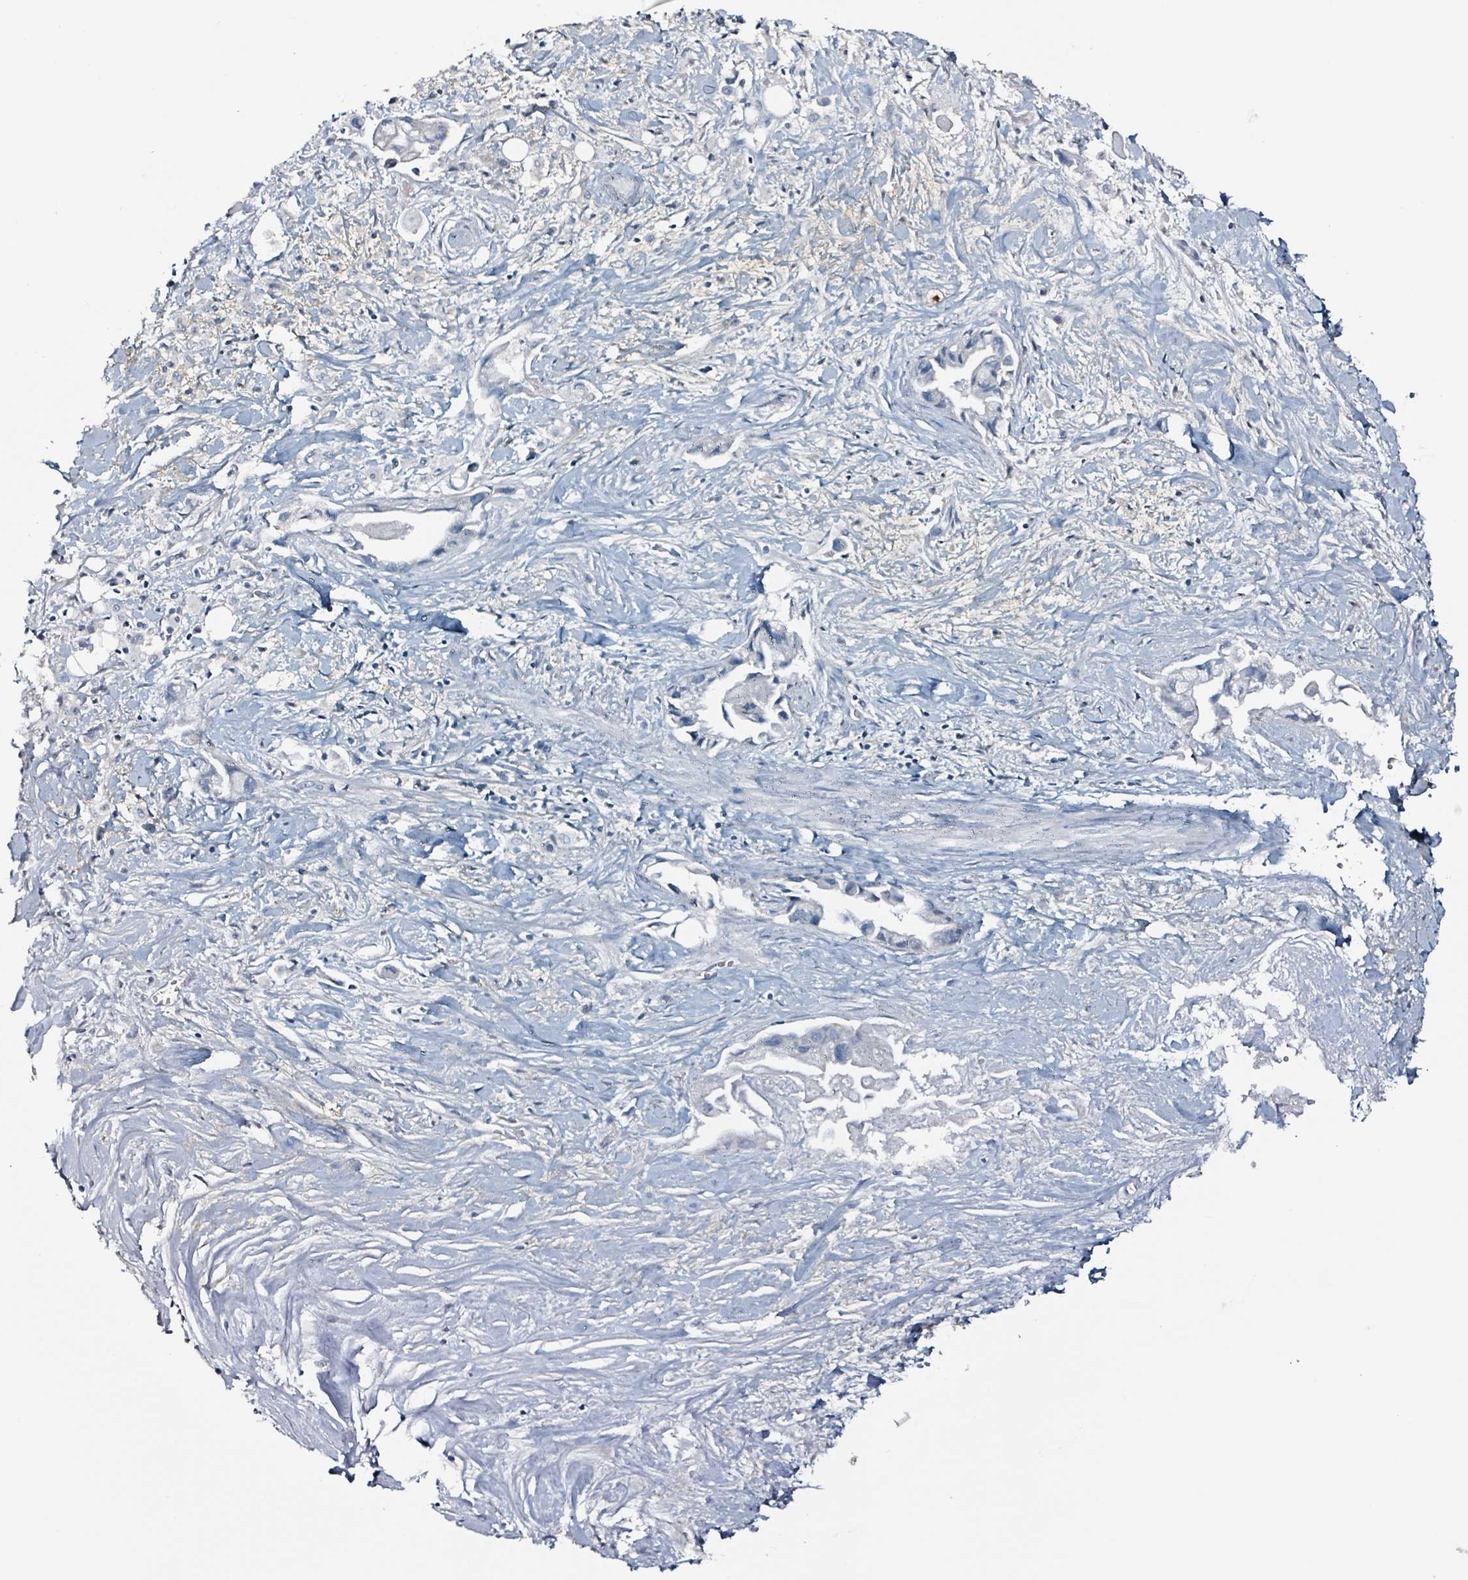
{"staining": {"intensity": "negative", "quantity": "none", "location": "none"}, "tissue": "pancreatic cancer", "cell_type": "Tumor cells", "image_type": "cancer", "snomed": [{"axis": "morphology", "description": "Adenocarcinoma, NOS"}, {"axis": "topography", "description": "Pancreas"}], "caption": "This is an IHC image of human adenocarcinoma (pancreatic). There is no staining in tumor cells.", "gene": "CA9", "patient": {"sex": "male", "age": 61}}